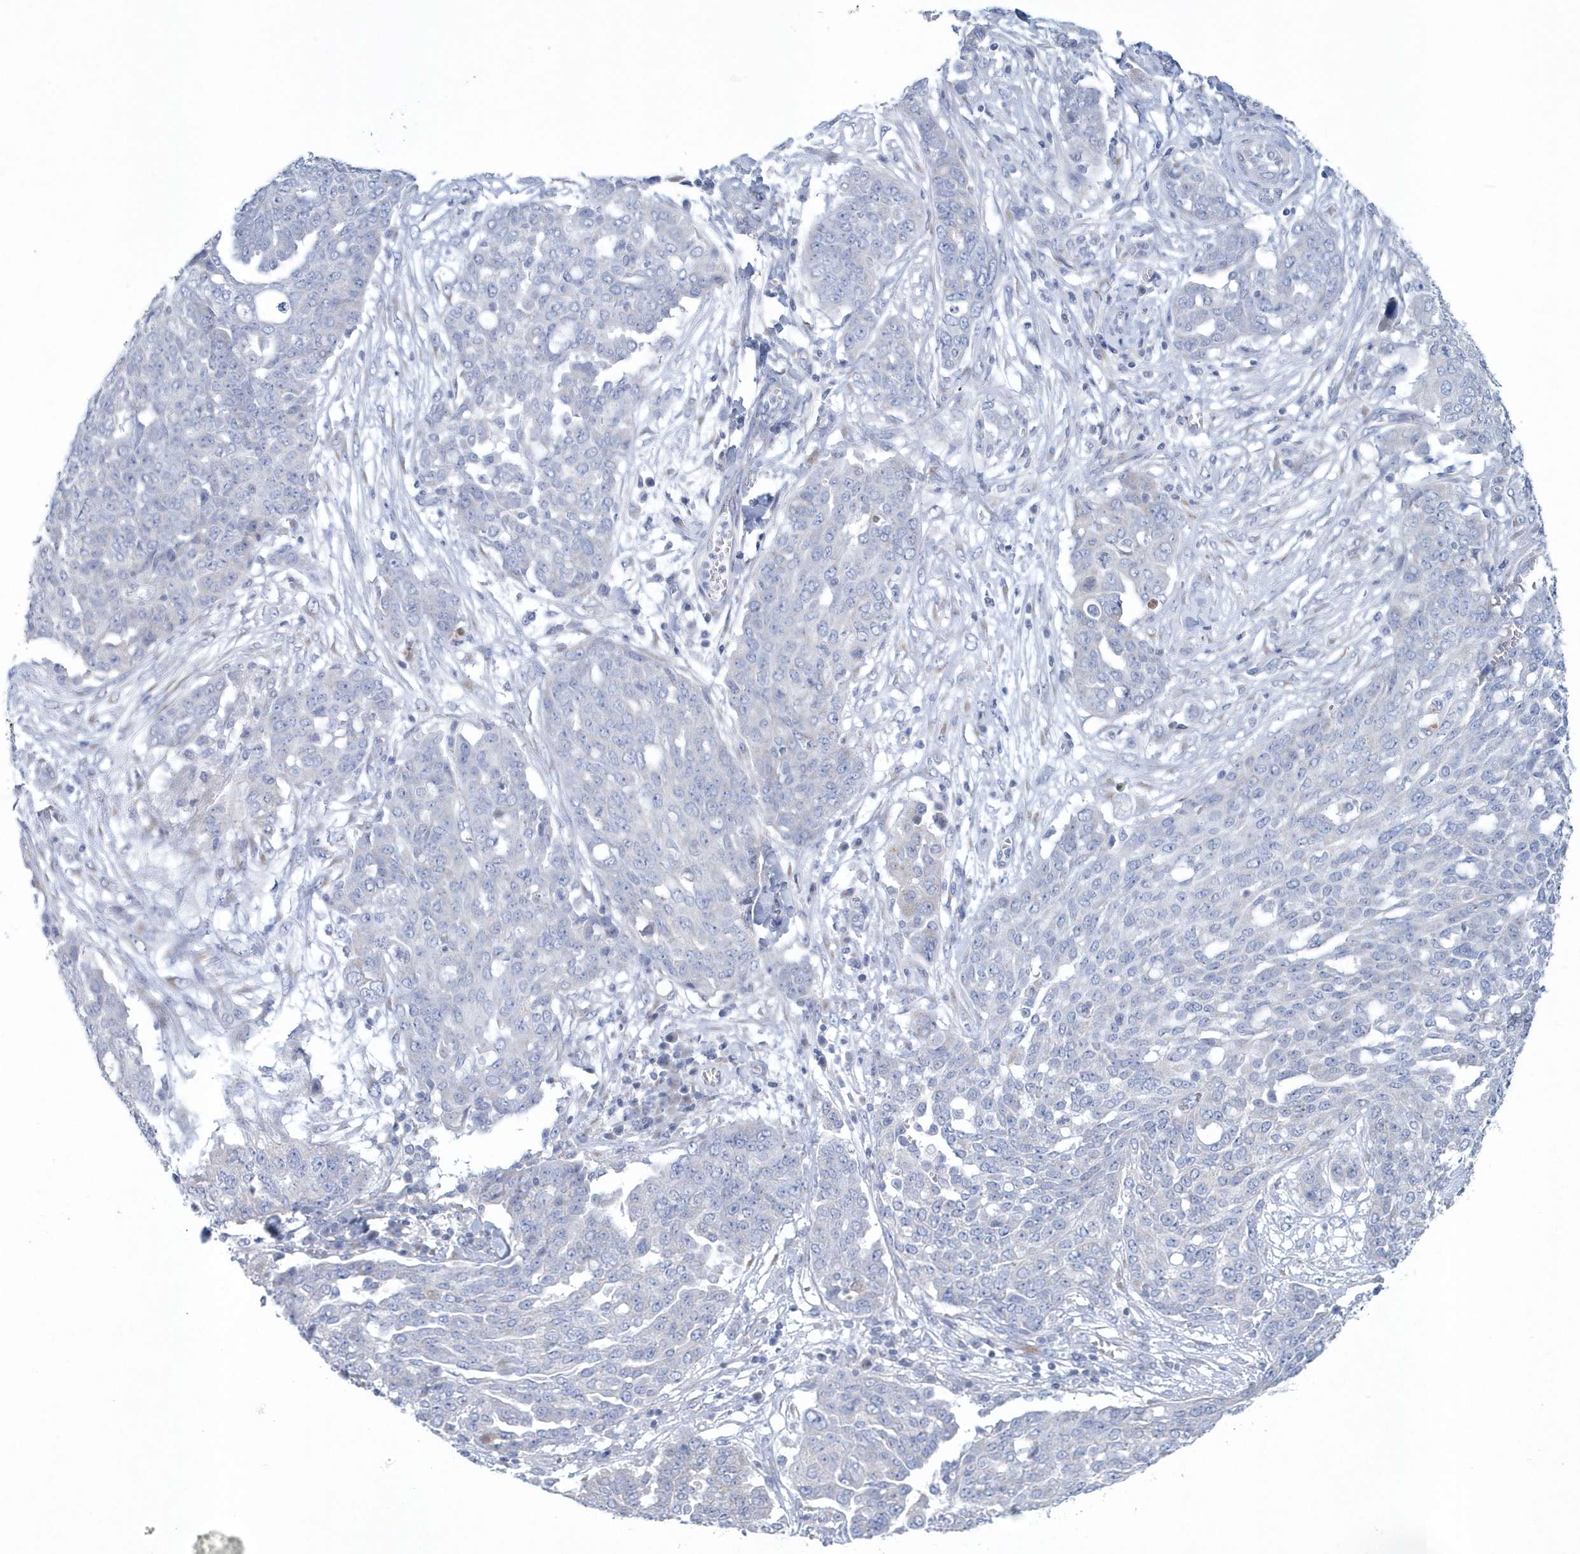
{"staining": {"intensity": "negative", "quantity": "none", "location": "none"}, "tissue": "ovarian cancer", "cell_type": "Tumor cells", "image_type": "cancer", "snomed": [{"axis": "morphology", "description": "Cystadenocarcinoma, serous, NOS"}, {"axis": "topography", "description": "Soft tissue"}, {"axis": "topography", "description": "Ovary"}], "caption": "A micrograph of ovarian serous cystadenocarcinoma stained for a protein shows no brown staining in tumor cells. (DAB immunohistochemistry (IHC) visualized using brightfield microscopy, high magnification).", "gene": "SPATA18", "patient": {"sex": "female", "age": 57}}